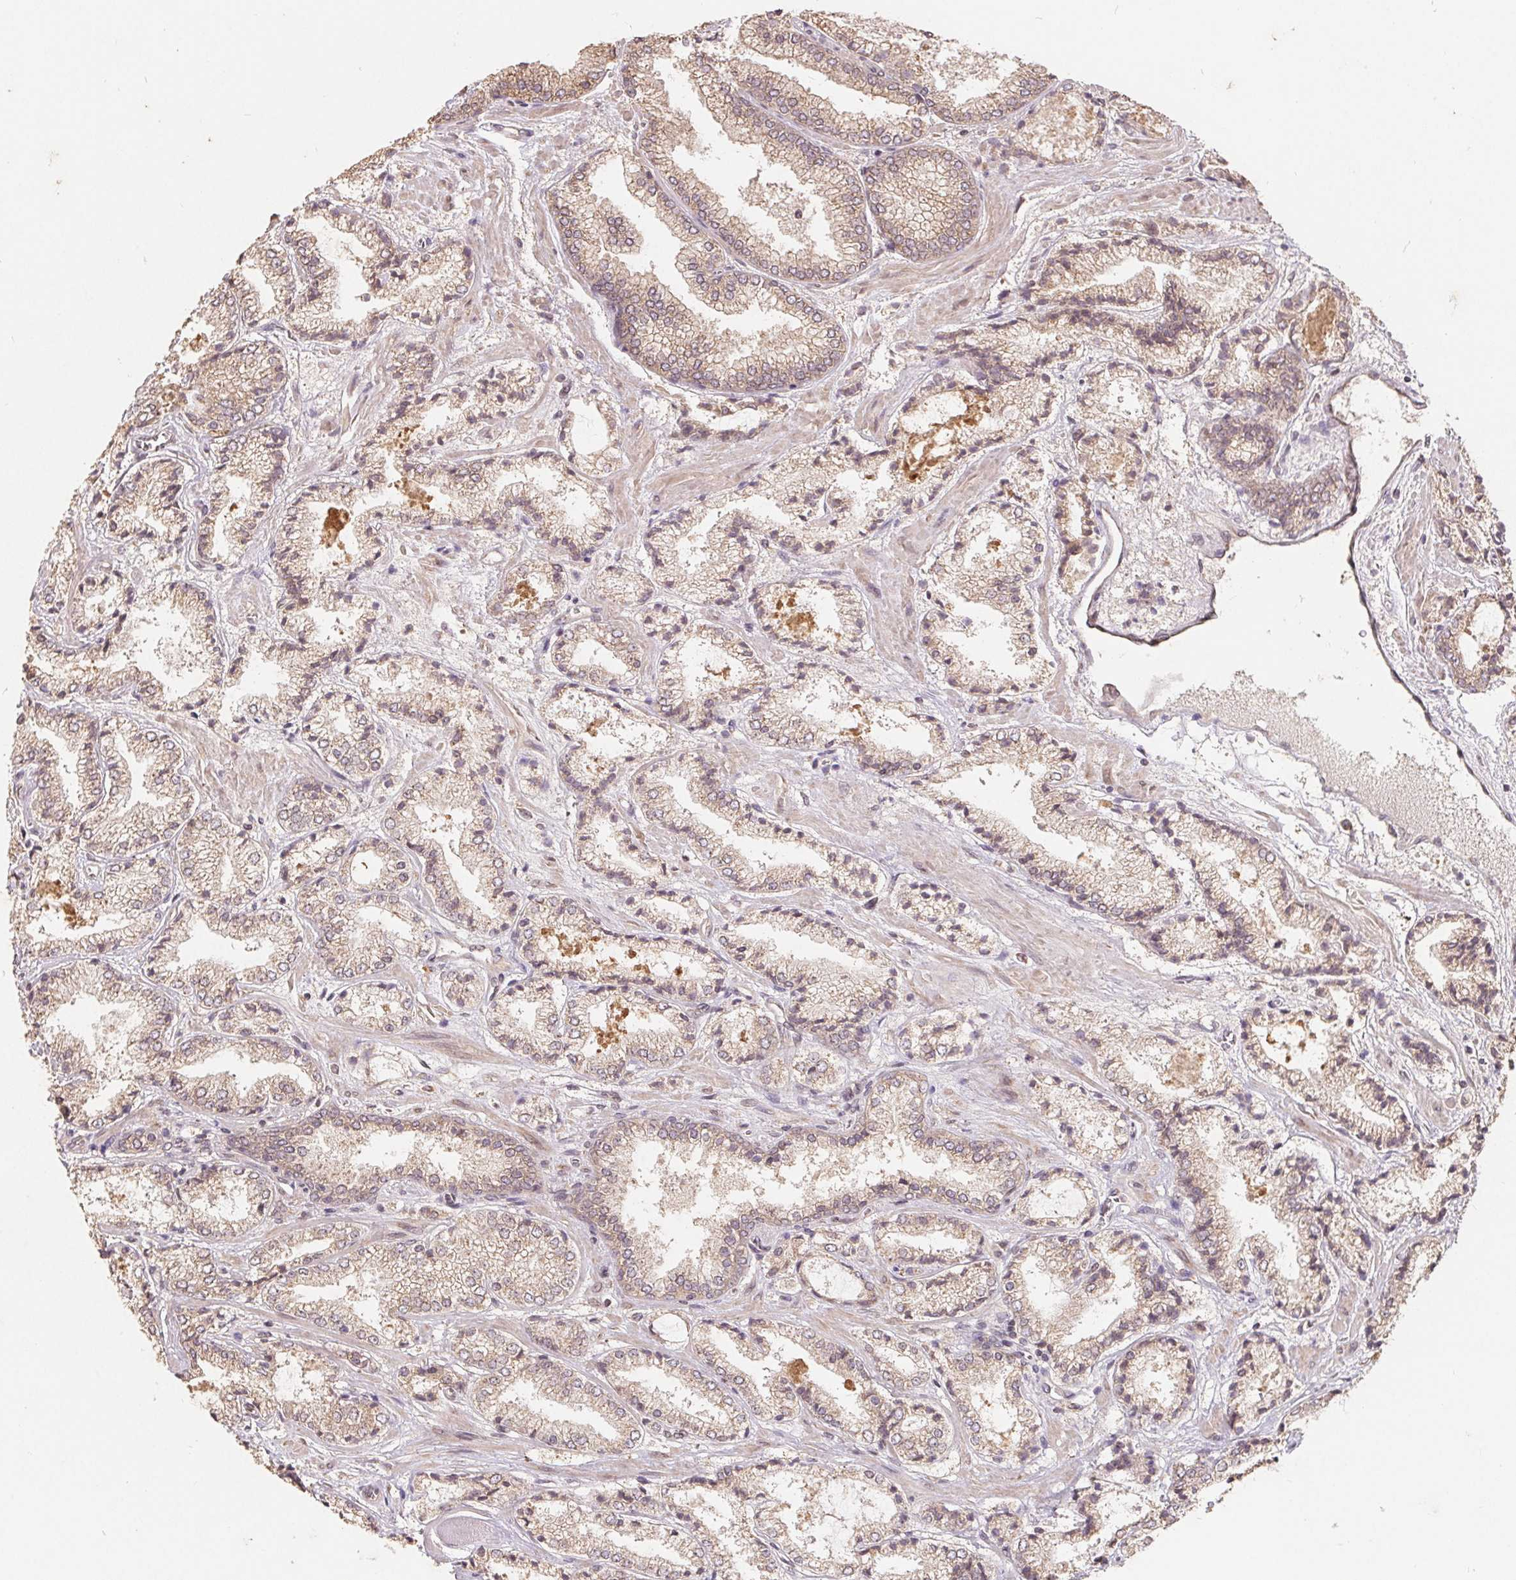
{"staining": {"intensity": "weak", "quantity": ">75%", "location": "cytoplasmic/membranous"}, "tissue": "prostate cancer", "cell_type": "Tumor cells", "image_type": "cancer", "snomed": [{"axis": "morphology", "description": "Adenocarcinoma, High grade"}, {"axis": "topography", "description": "Prostate"}], "caption": "This is a histology image of immunohistochemistry staining of prostate adenocarcinoma (high-grade), which shows weak expression in the cytoplasmic/membranous of tumor cells.", "gene": "CDIPT", "patient": {"sex": "male", "age": 64}}